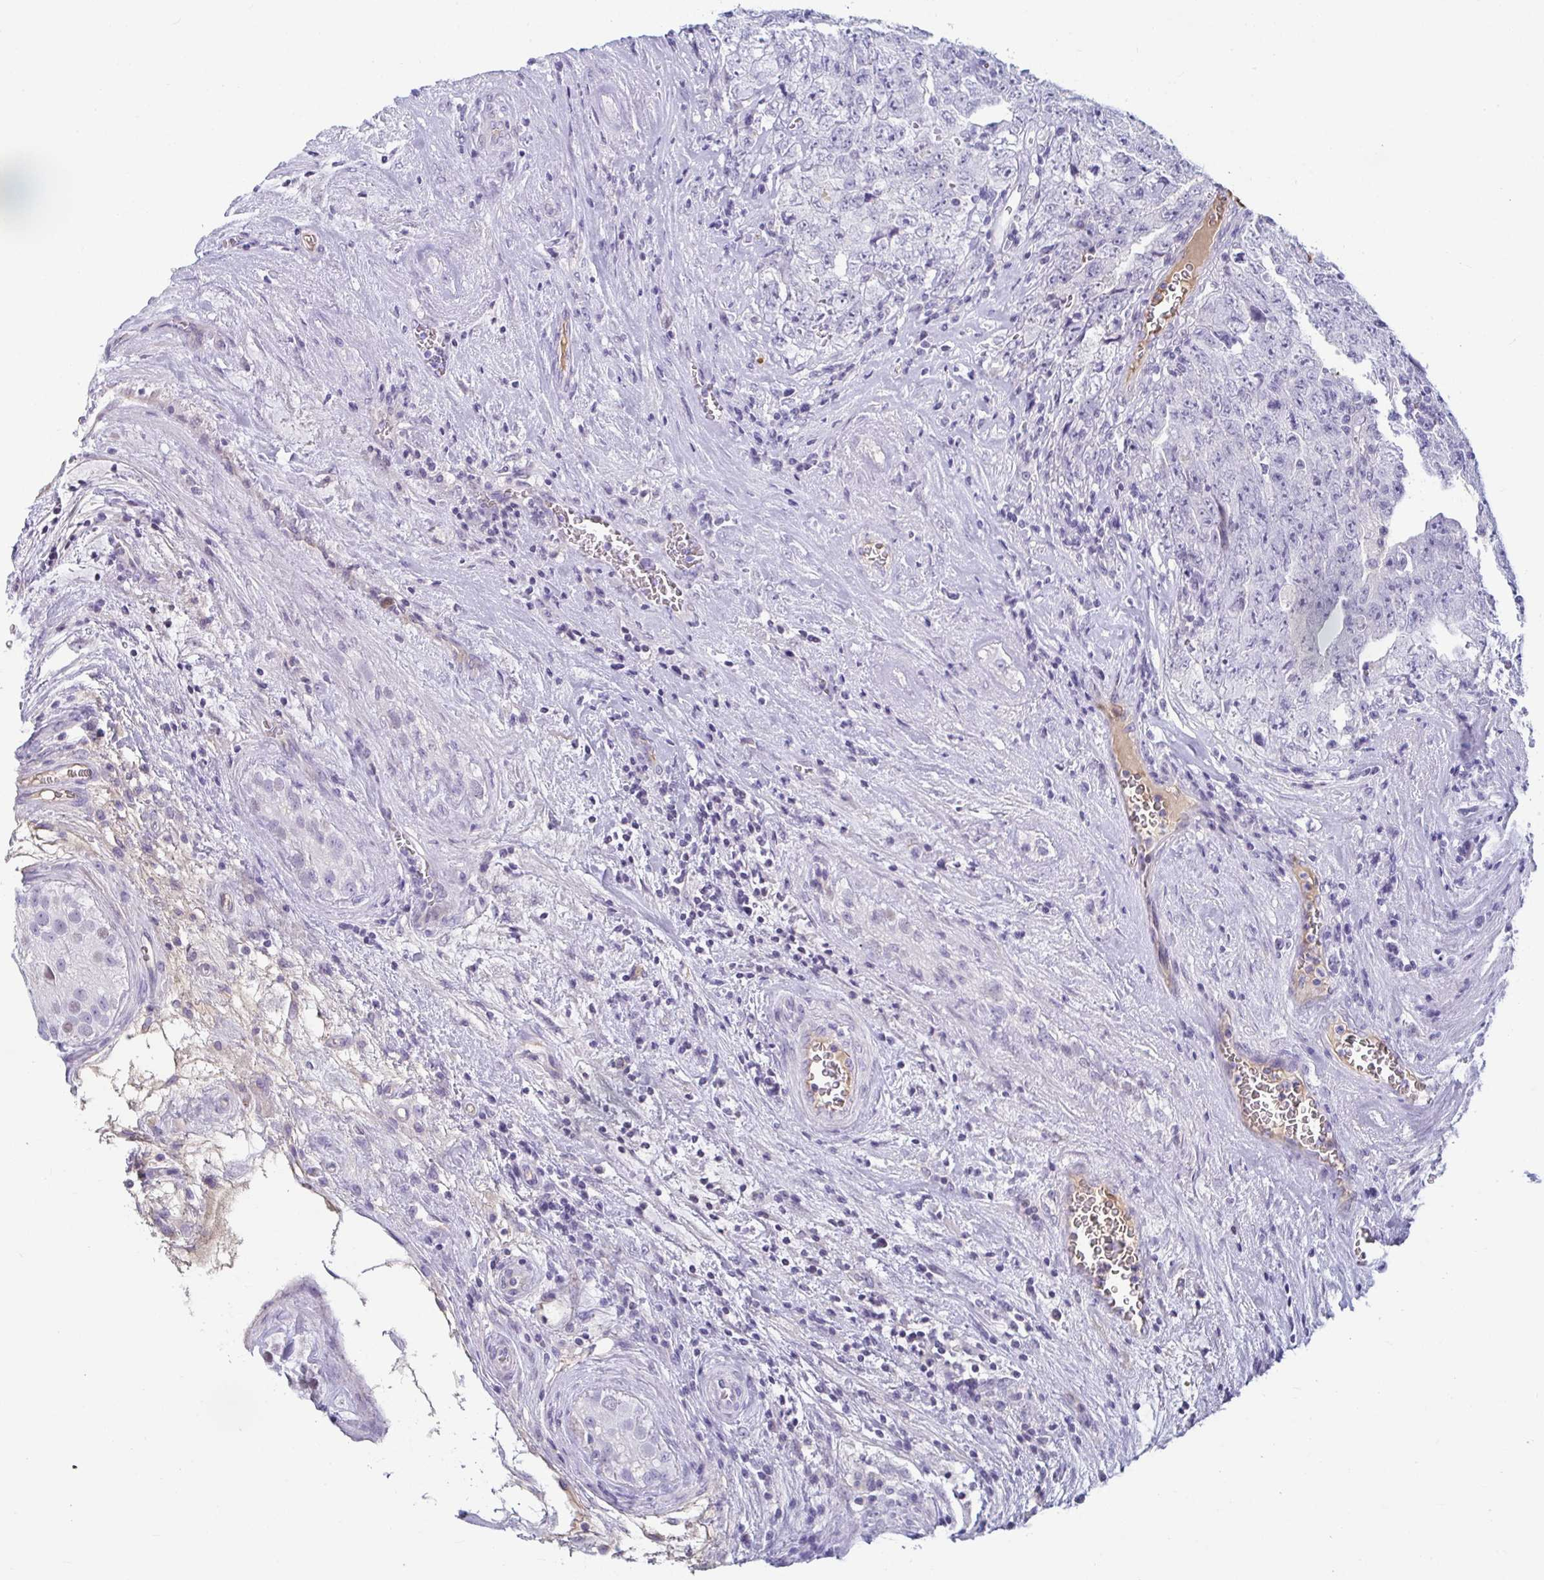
{"staining": {"intensity": "negative", "quantity": "none", "location": "none"}, "tissue": "testis cancer", "cell_type": "Tumor cells", "image_type": "cancer", "snomed": [{"axis": "morphology", "description": "Carcinoma, Embryonal, NOS"}, {"axis": "topography", "description": "Testis"}], "caption": "Immunohistochemical staining of testis embryonal carcinoma reveals no significant positivity in tumor cells.", "gene": "NPY", "patient": {"sex": "male", "age": 28}}